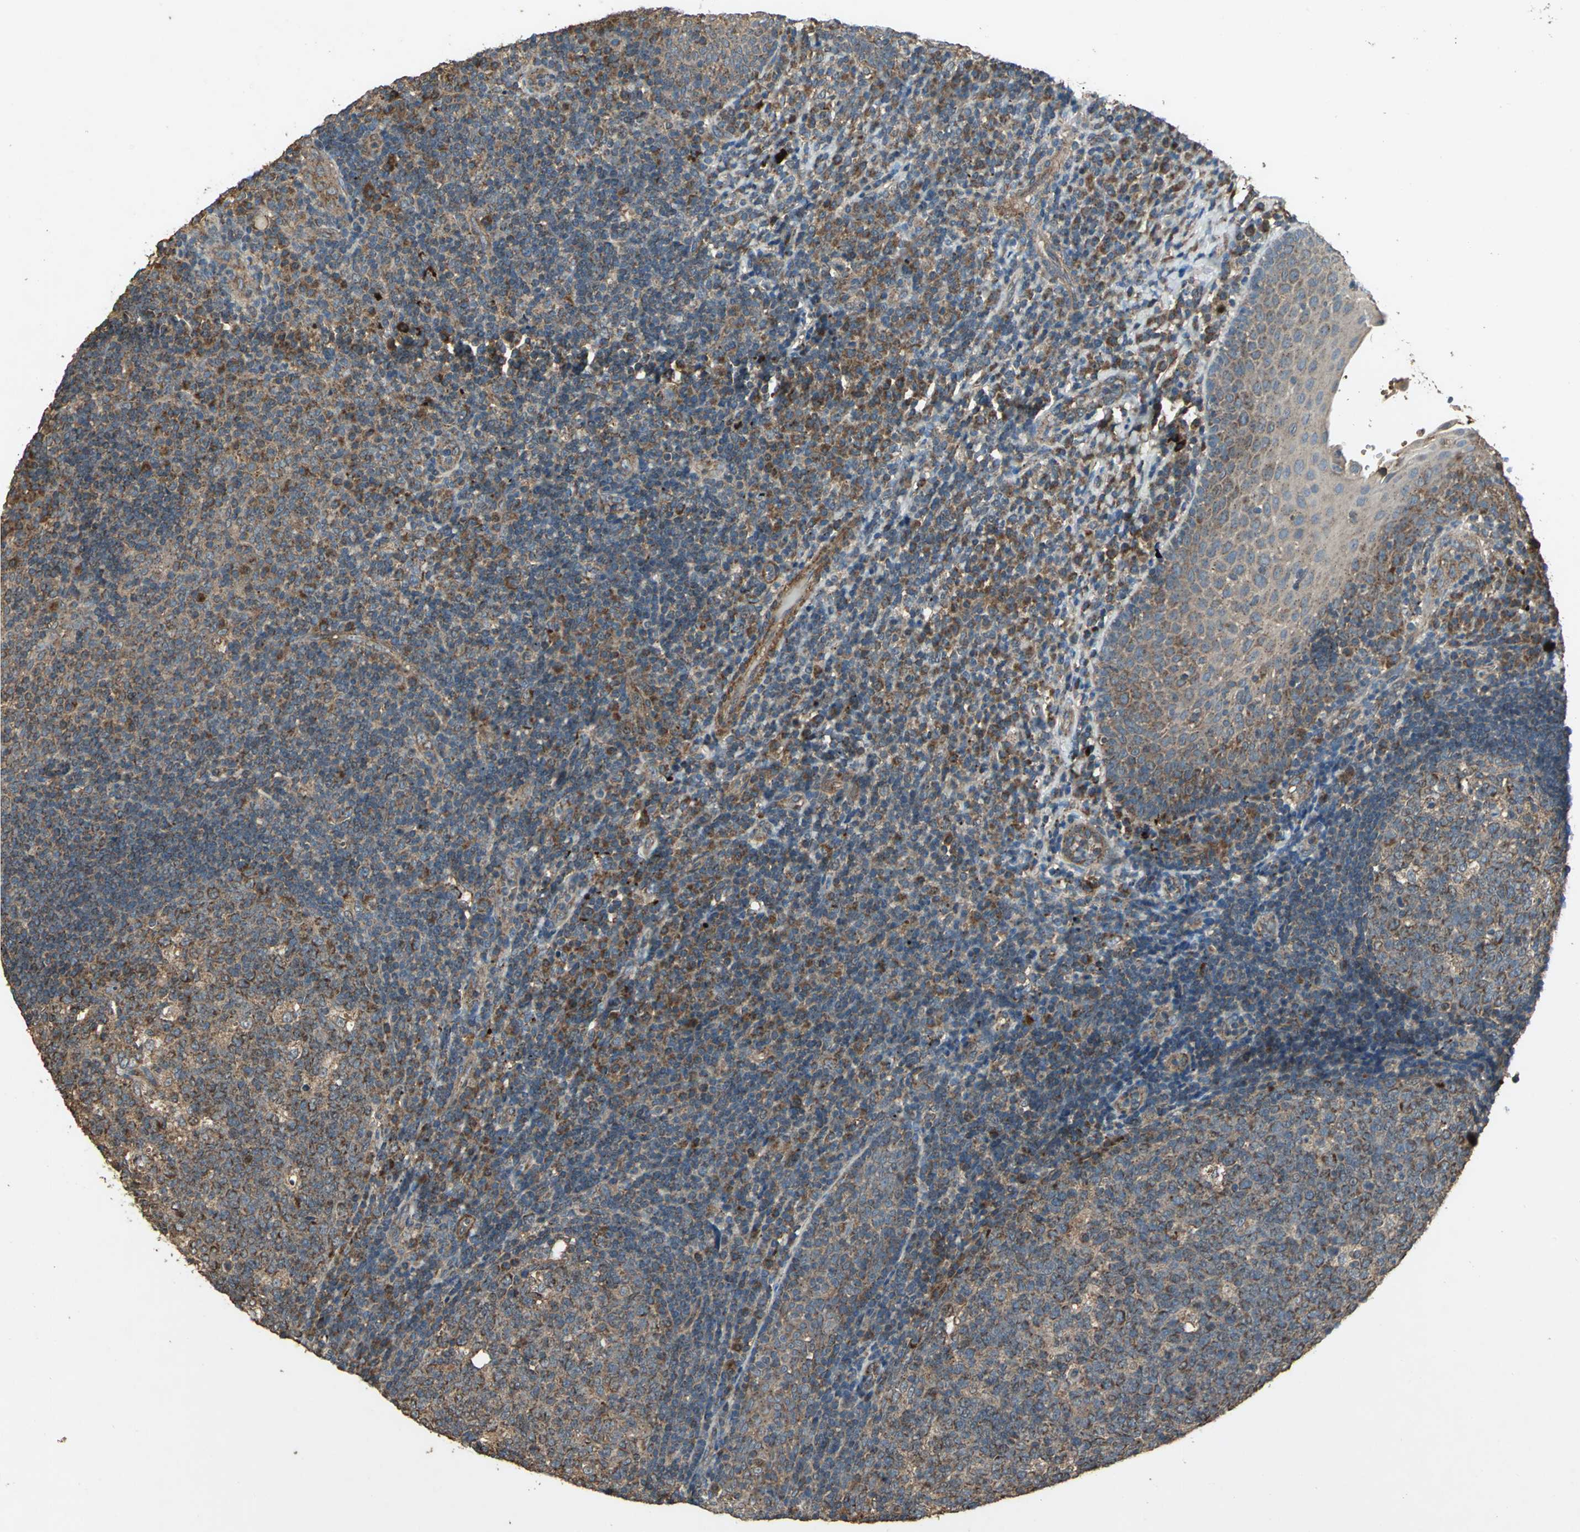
{"staining": {"intensity": "strong", "quantity": ">75%", "location": "cytoplasmic/membranous"}, "tissue": "tonsil", "cell_type": "Germinal center cells", "image_type": "normal", "snomed": [{"axis": "morphology", "description": "Normal tissue, NOS"}, {"axis": "topography", "description": "Tonsil"}], "caption": "Unremarkable tonsil shows strong cytoplasmic/membranous positivity in about >75% of germinal center cells.", "gene": "POLRMT", "patient": {"sex": "female", "age": 40}}